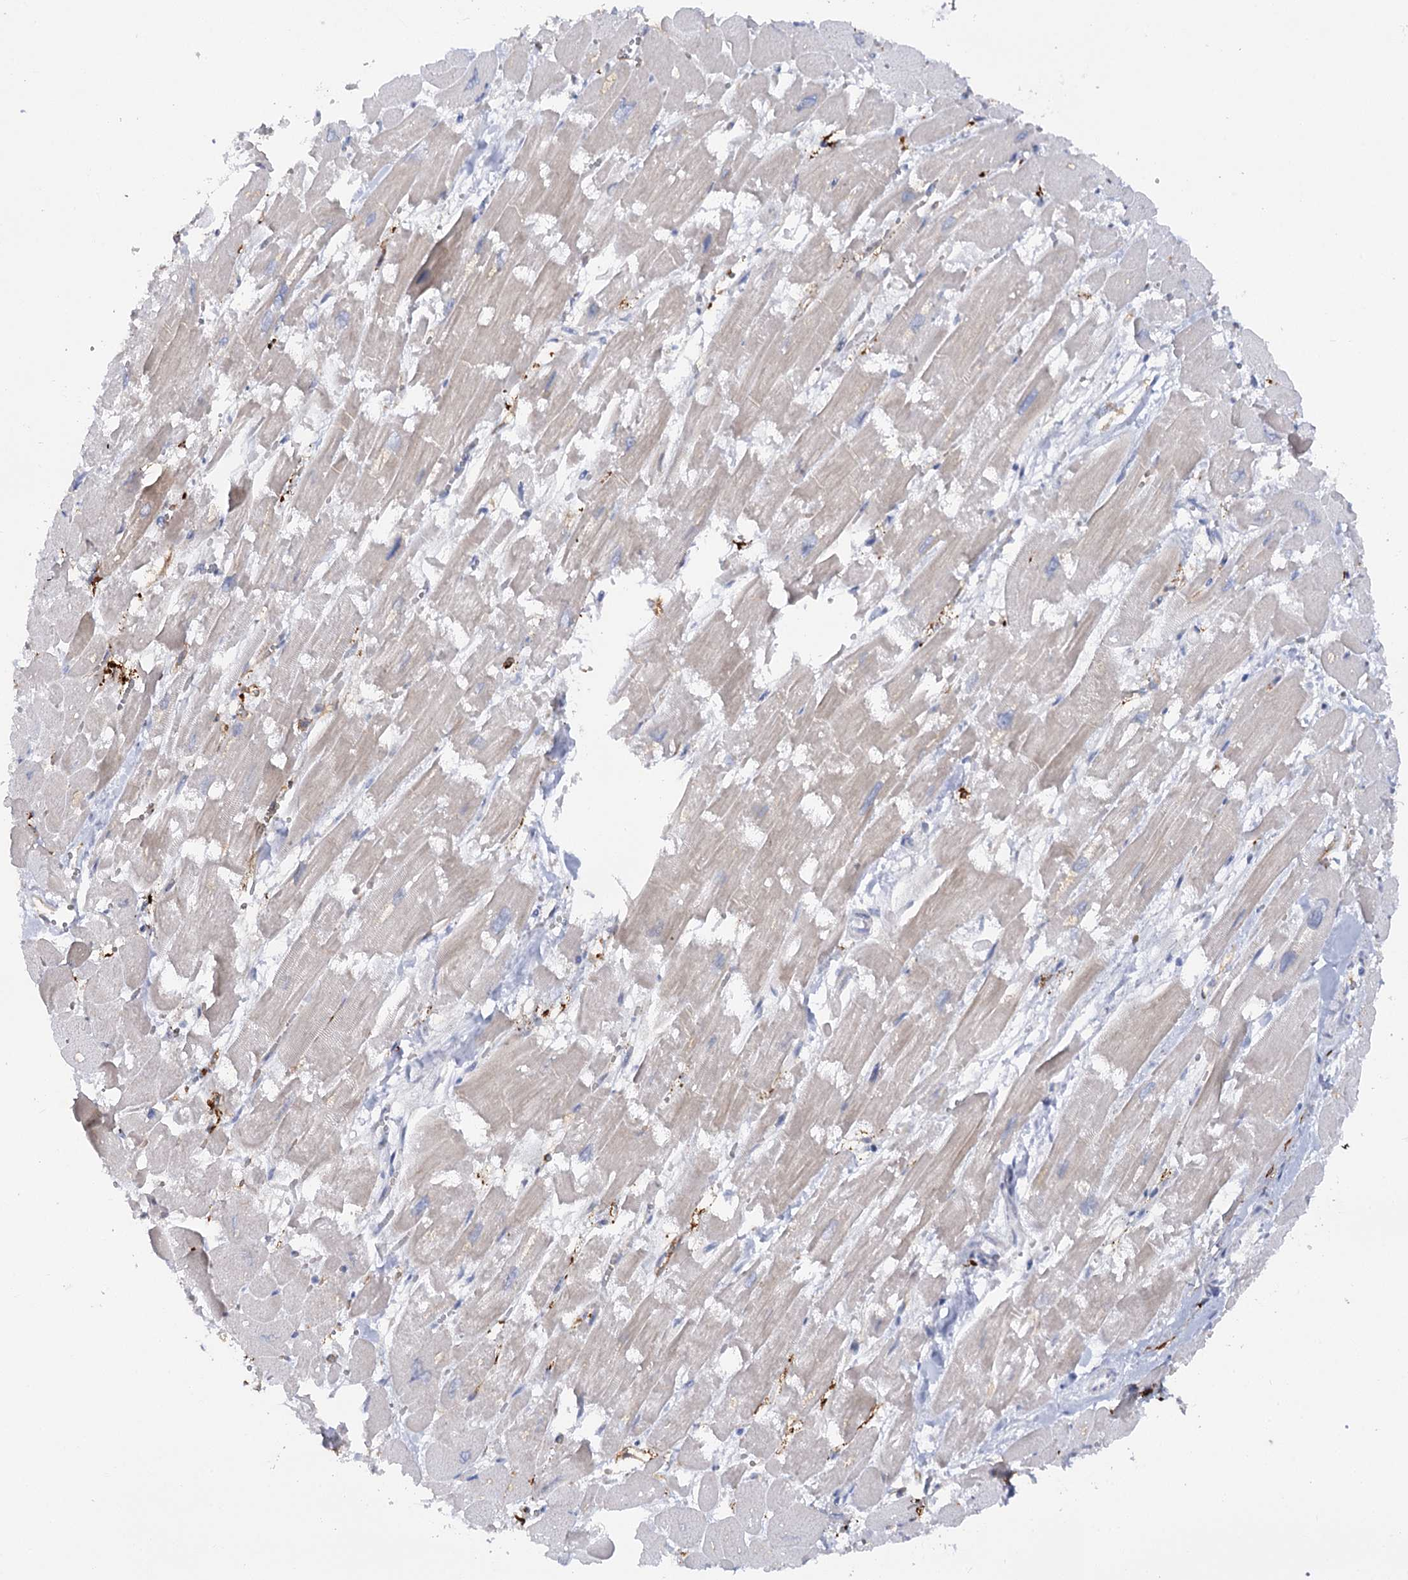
{"staining": {"intensity": "weak", "quantity": "<25%", "location": "cytoplasmic/membranous"}, "tissue": "heart muscle", "cell_type": "Cardiomyocytes", "image_type": "normal", "snomed": [{"axis": "morphology", "description": "Normal tissue, NOS"}, {"axis": "topography", "description": "Heart"}], "caption": "Protein analysis of normal heart muscle displays no significant staining in cardiomyocytes.", "gene": "PIWIL4", "patient": {"sex": "male", "age": 54}}